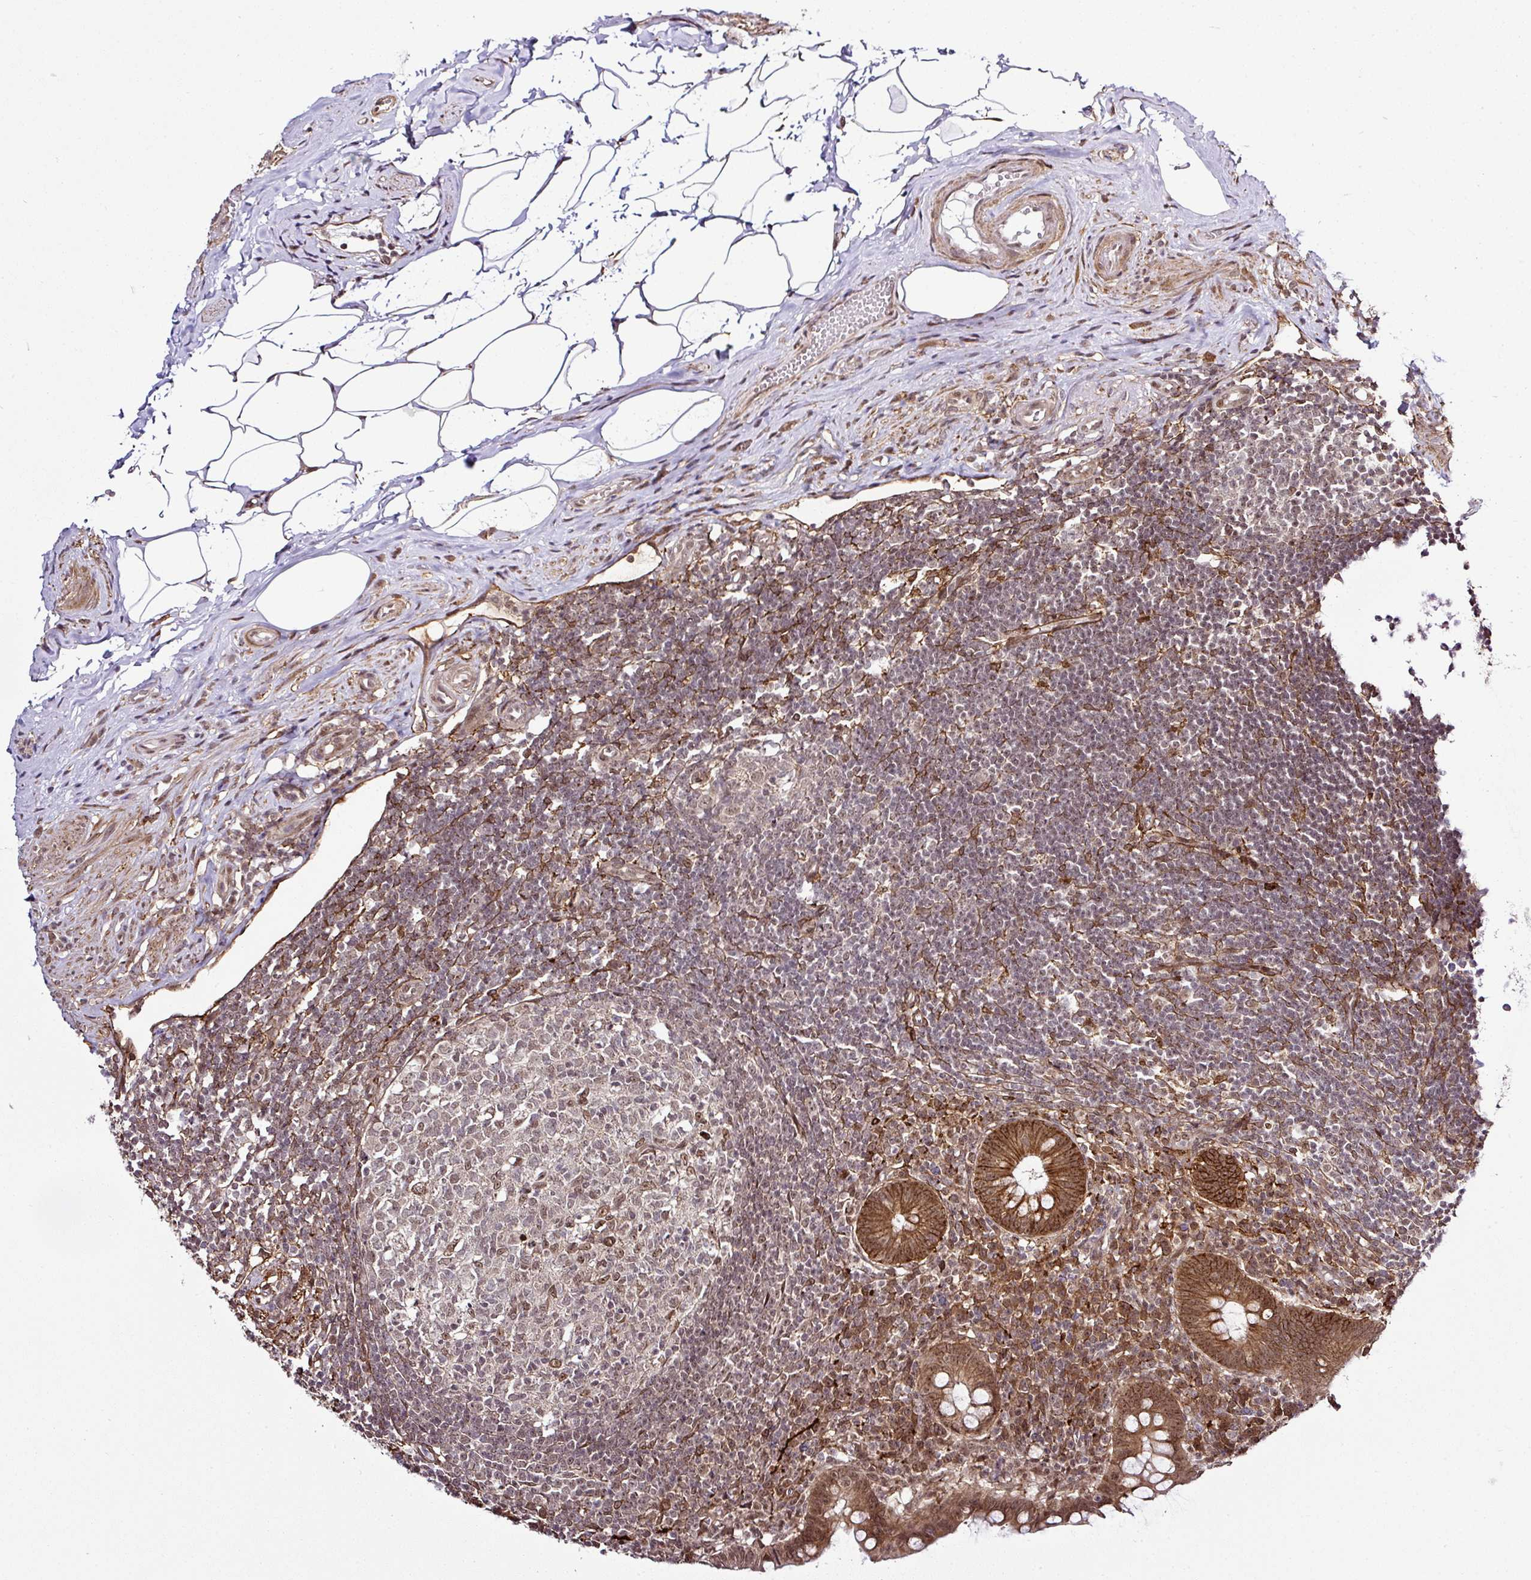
{"staining": {"intensity": "strong", "quantity": ">75%", "location": "cytoplasmic/membranous,nuclear"}, "tissue": "appendix", "cell_type": "Glandular cells", "image_type": "normal", "snomed": [{"axis": "morphology", "description": "Normal tissue, NOS"}, {"axis": "topography", "description": "Appendix"}], "caption": "Protein positivity by IHC reveals strong cytoplasmic/membranous,nuclear expression in about >75% of glandular cells in normal appendix.", "gene": "FAM153A", "patient": {"sex": "female", "age": 56}}